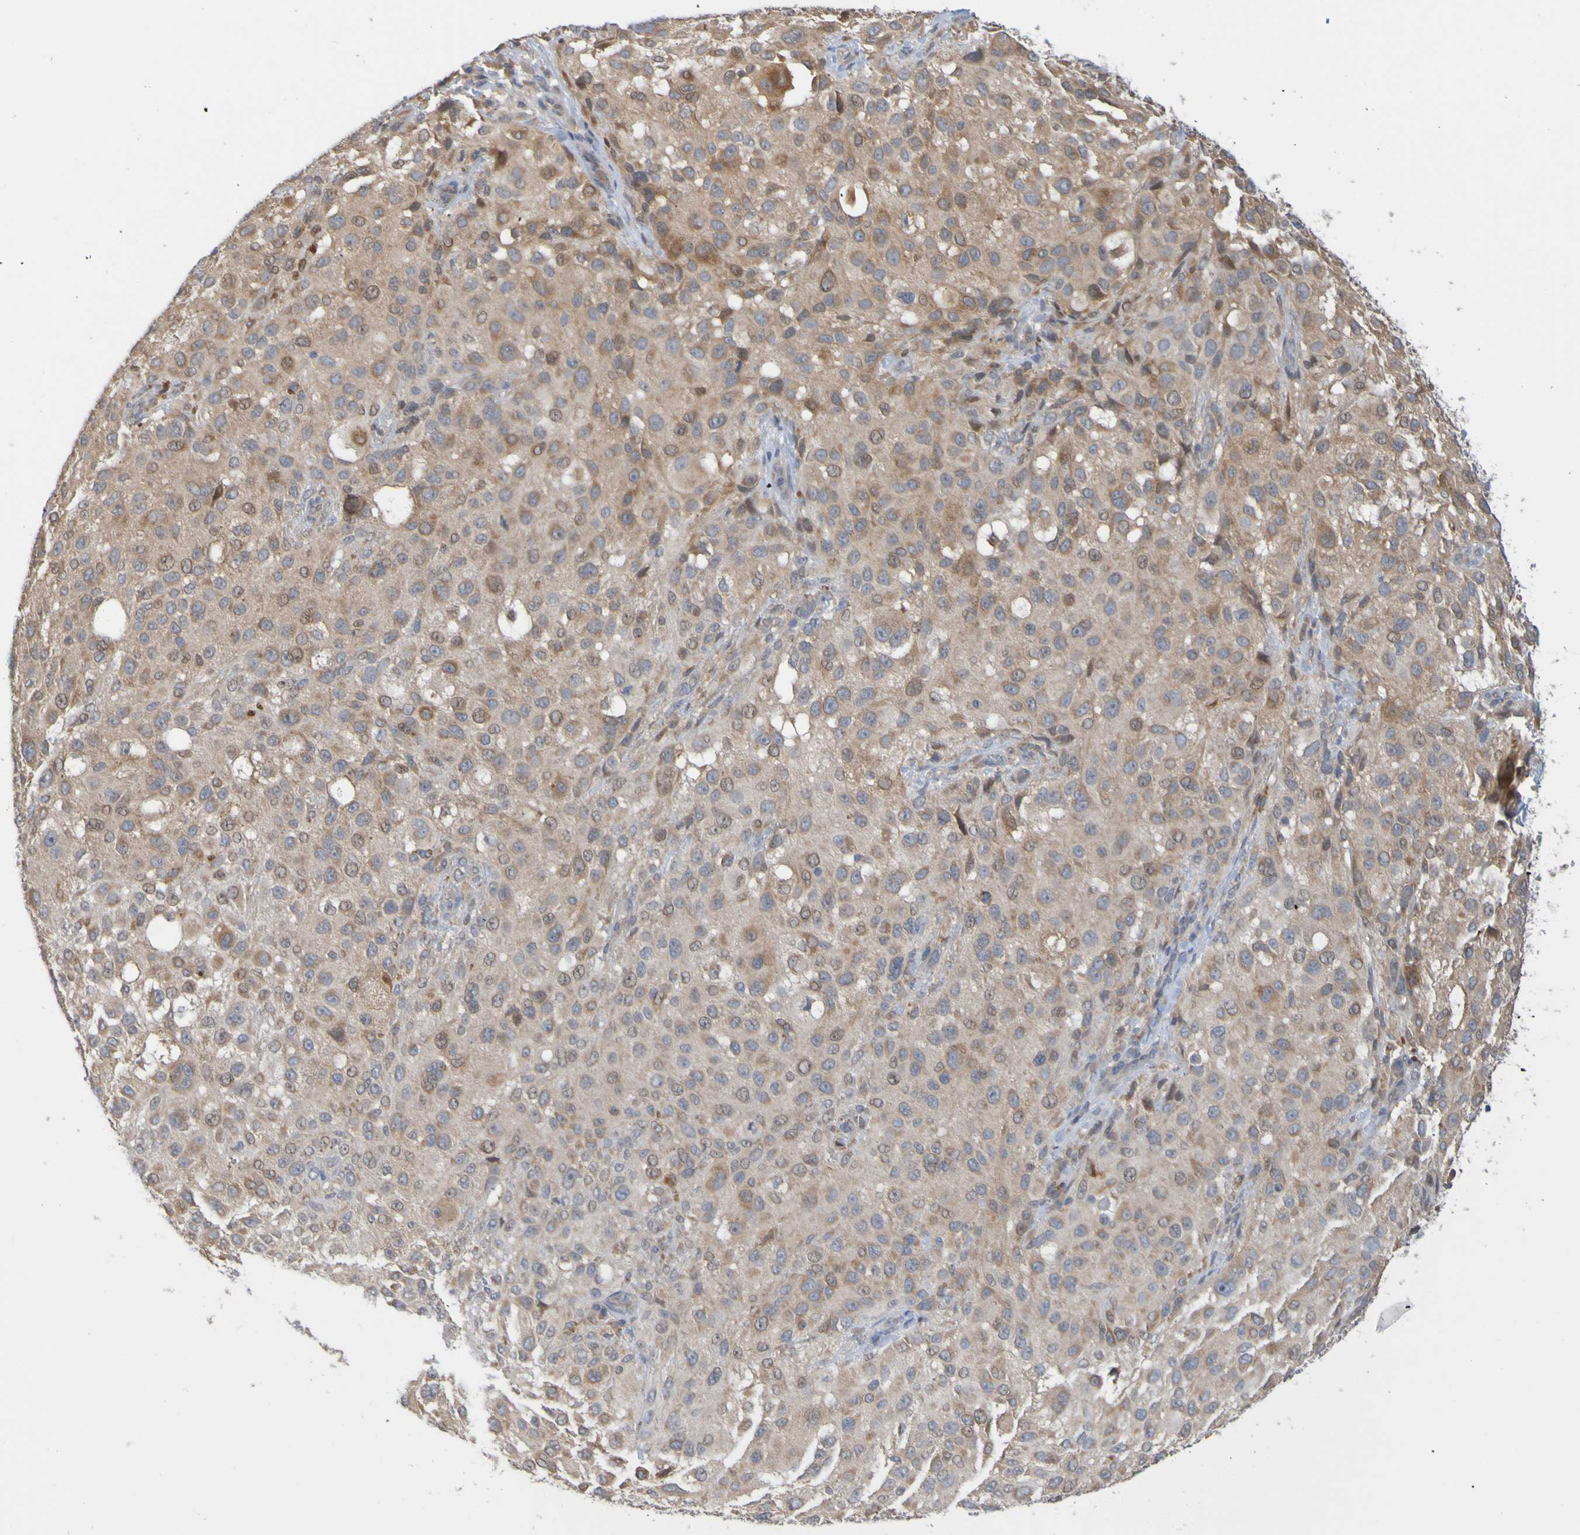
{"staining": {"intensity": "weak", "quantity": ">75%", "location": "cytoplasmic/membranous"}, "tissue": "melanoma", "cell_type": "Tumor cells", "image_type": "cancer", "snomed": [{"axis": "morphology", "description": "Necrosis, NOS"}, {"axis": "morphology", "description": "Malignant melanoma, NOS"}, {"axis": "topography", "description": "Skin"}], "caption": "Immunohistochemical staining of human melanoma displays weak cytoplasmic/membranous protein expression in approximately >75% of tumor cells.", "gene": "NAV2", "patient": {"sex": "female", "age": 87}}